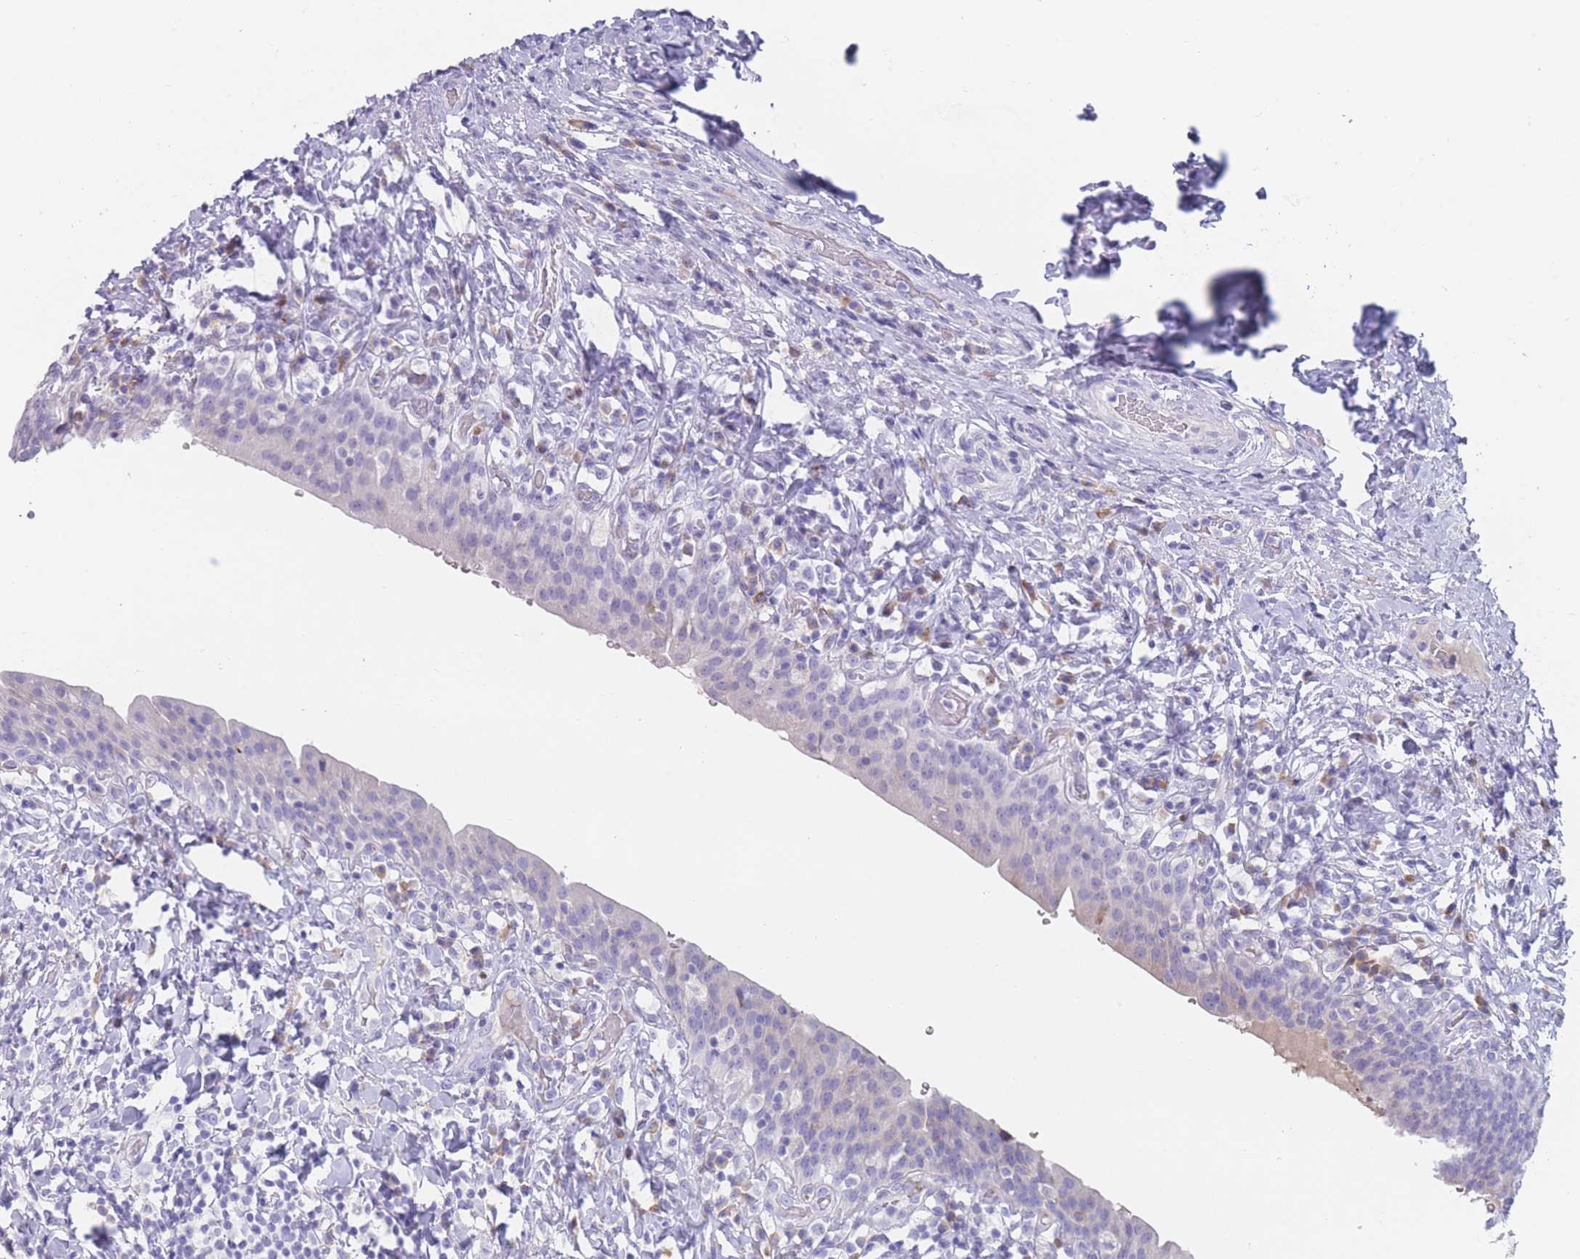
{"staining": {"intensity": "negative", "quantity": "none", "location": "none"}, "tissue": "urinary bladder", "cell_type": "Urothelial cells", "image_type": "normal", "snomed": [{"axis": "morphology", "description": "Normal tissue, NOS"}, {"axis": "morphology", "description": "Inflammation, NOS"}, {"axis": "topography", "description": "Urinary bladder"}], "caption": "This is an IHC image of unremarkable urinary bladder. There is no staining in urothelial cells.", "gene": "ST8SIA5", "patient": {"sex": "male", "age": 64}}